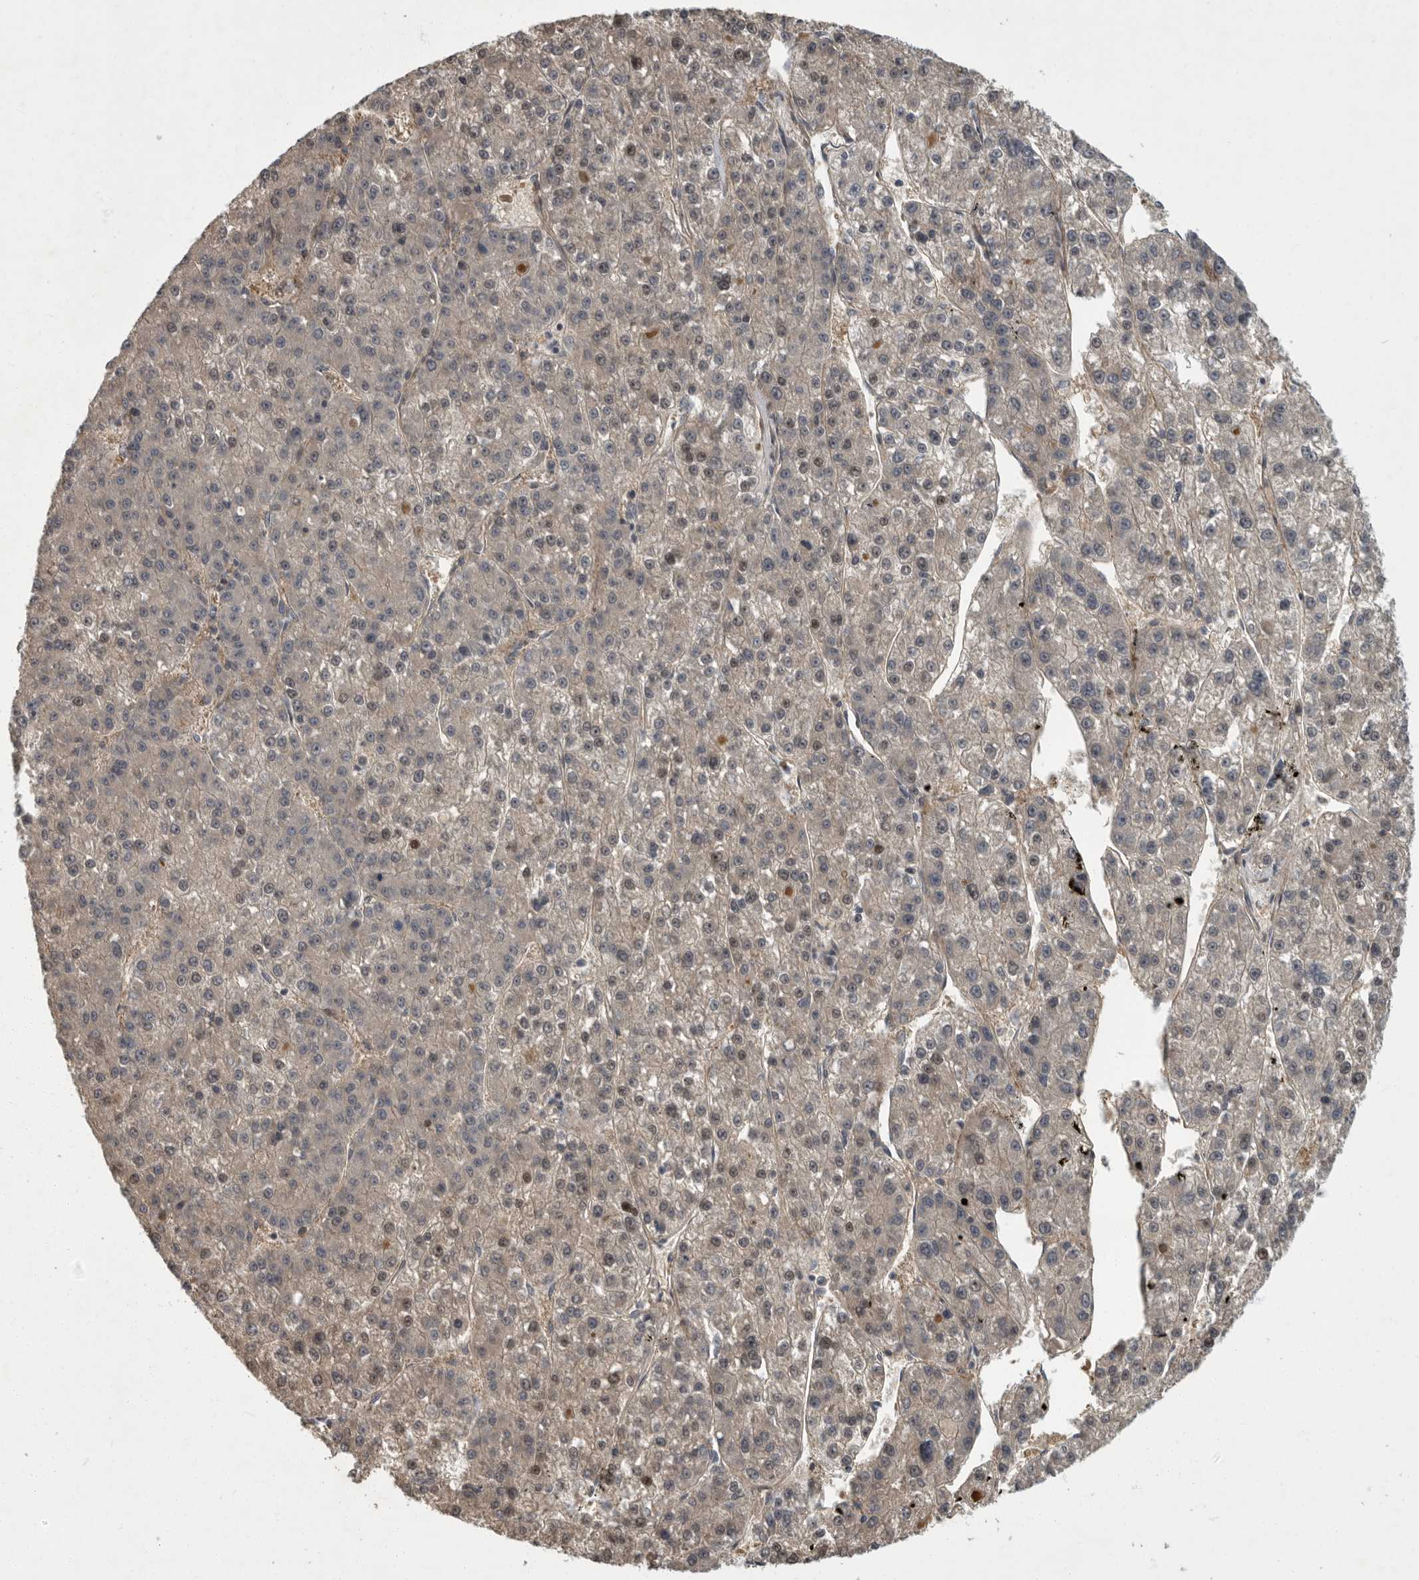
{"staining": {"intensity": "weak", "quantity": "<25%", "location": "cytoplasmic/membranous"}, "tissue": "liver cancer", "cell_type": "Tumor cells", "image_type": "cancer", "snomed": [{"axis": "morphology", "description": "Carcinoma, Hepatocellular, NOS"}, {"axis": "topography", "description": "Liver"}], "caption": "Tumor cells show no significant protein positivity in liver cancer.", "gene": "PDE7A", "patient": {"sex": "female", "age": 73}}